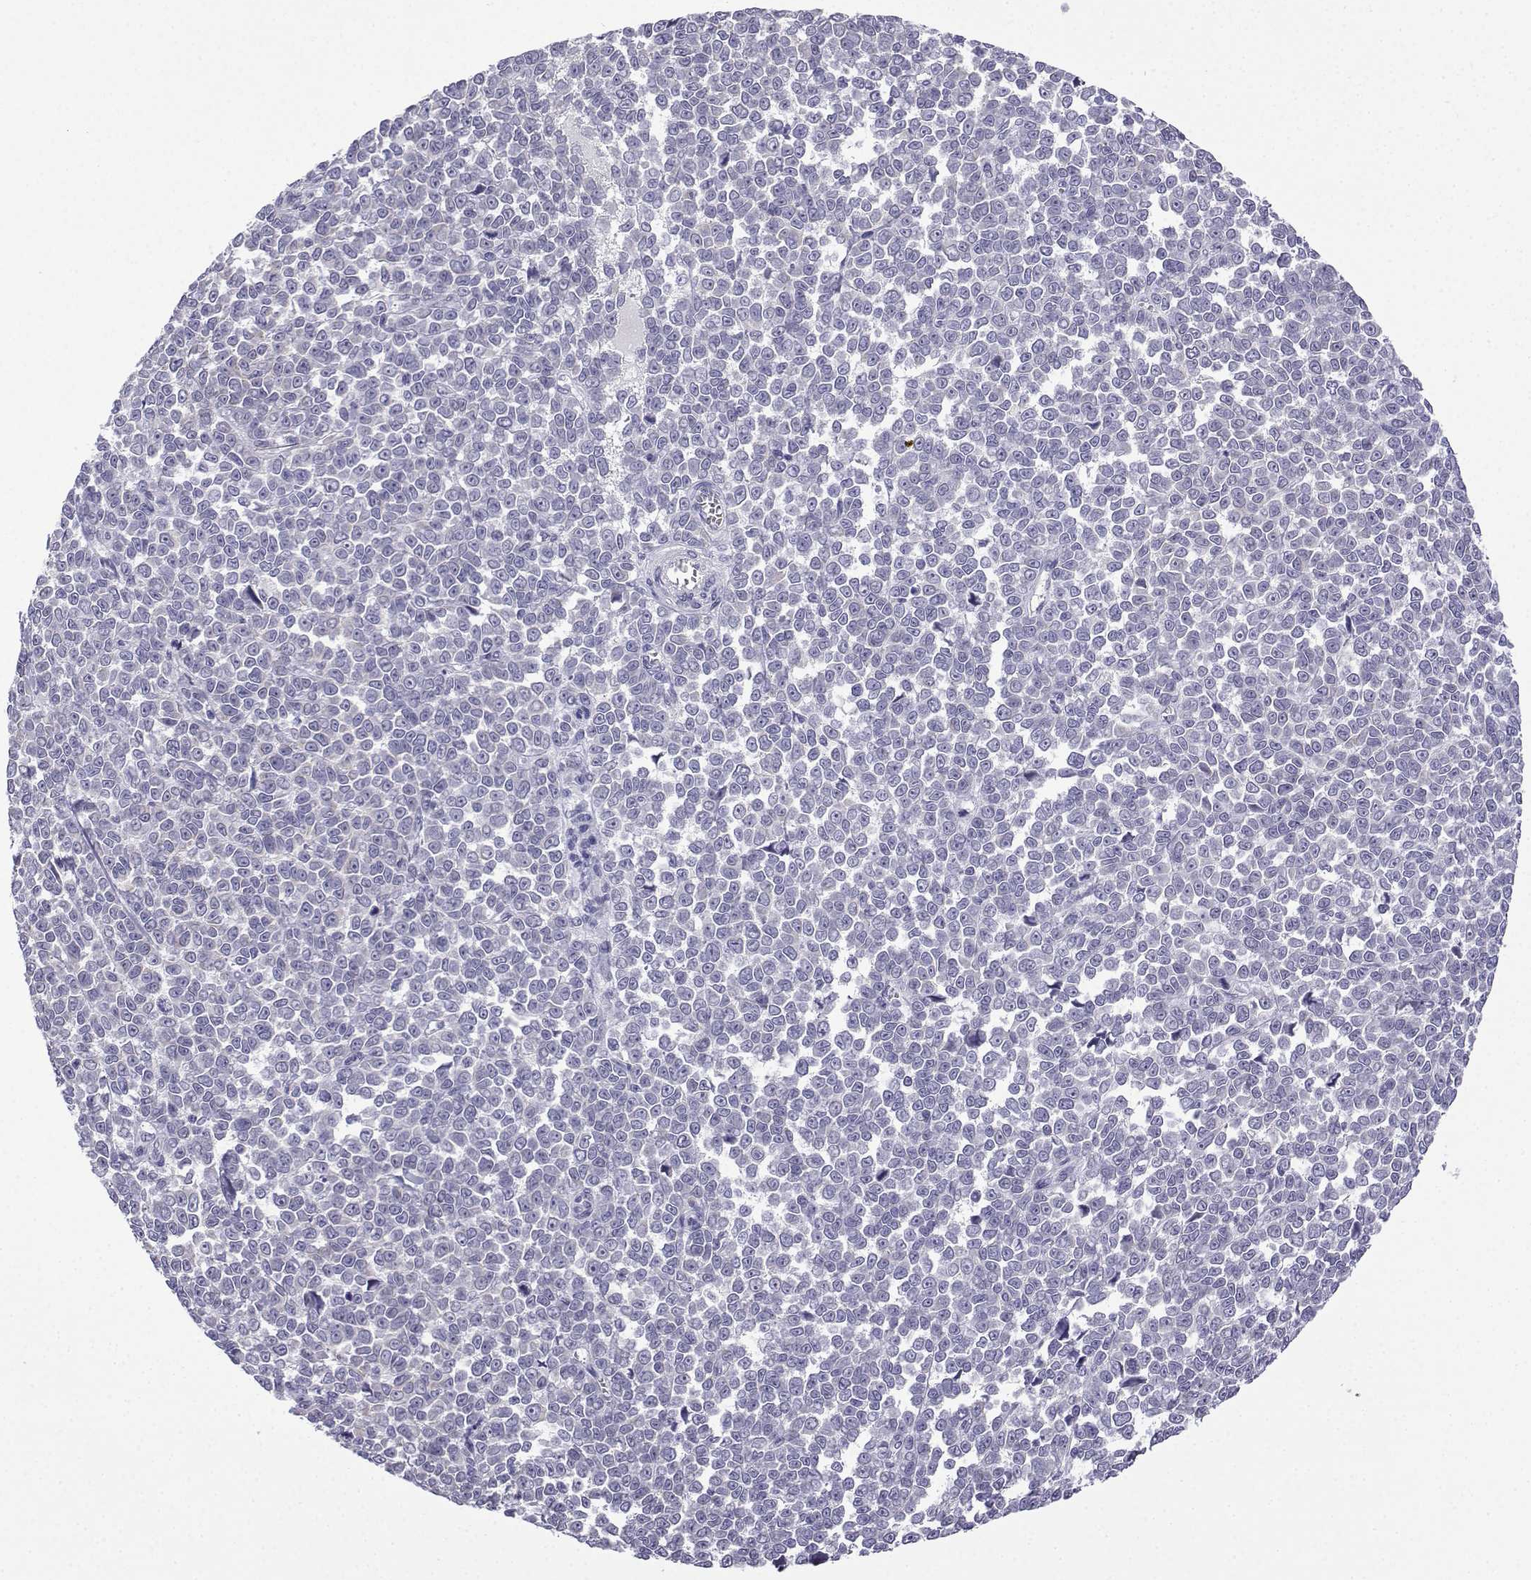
{"staining": {"intensity": "negative", "quantity": "none", "location": "none"}, "tissue": "melanoma", "cell_type": "Tumor cells", "image_type": "cancer", "snomed": [{"axis": "morphology", "description": "Malignant melanoma, NOS"}, {"axis": "topography", "description": "Skin"}], "caption": "Tumor cells show no significant positivity in malignant melanoma. The staining was performed using DAB to visualize the protein expression in brown, while the nuclei were stained in blue with hematoxylin (Magnification: 20x).", "gene": "ACRBP", "patient": {"sex": "female", "age": 95}}